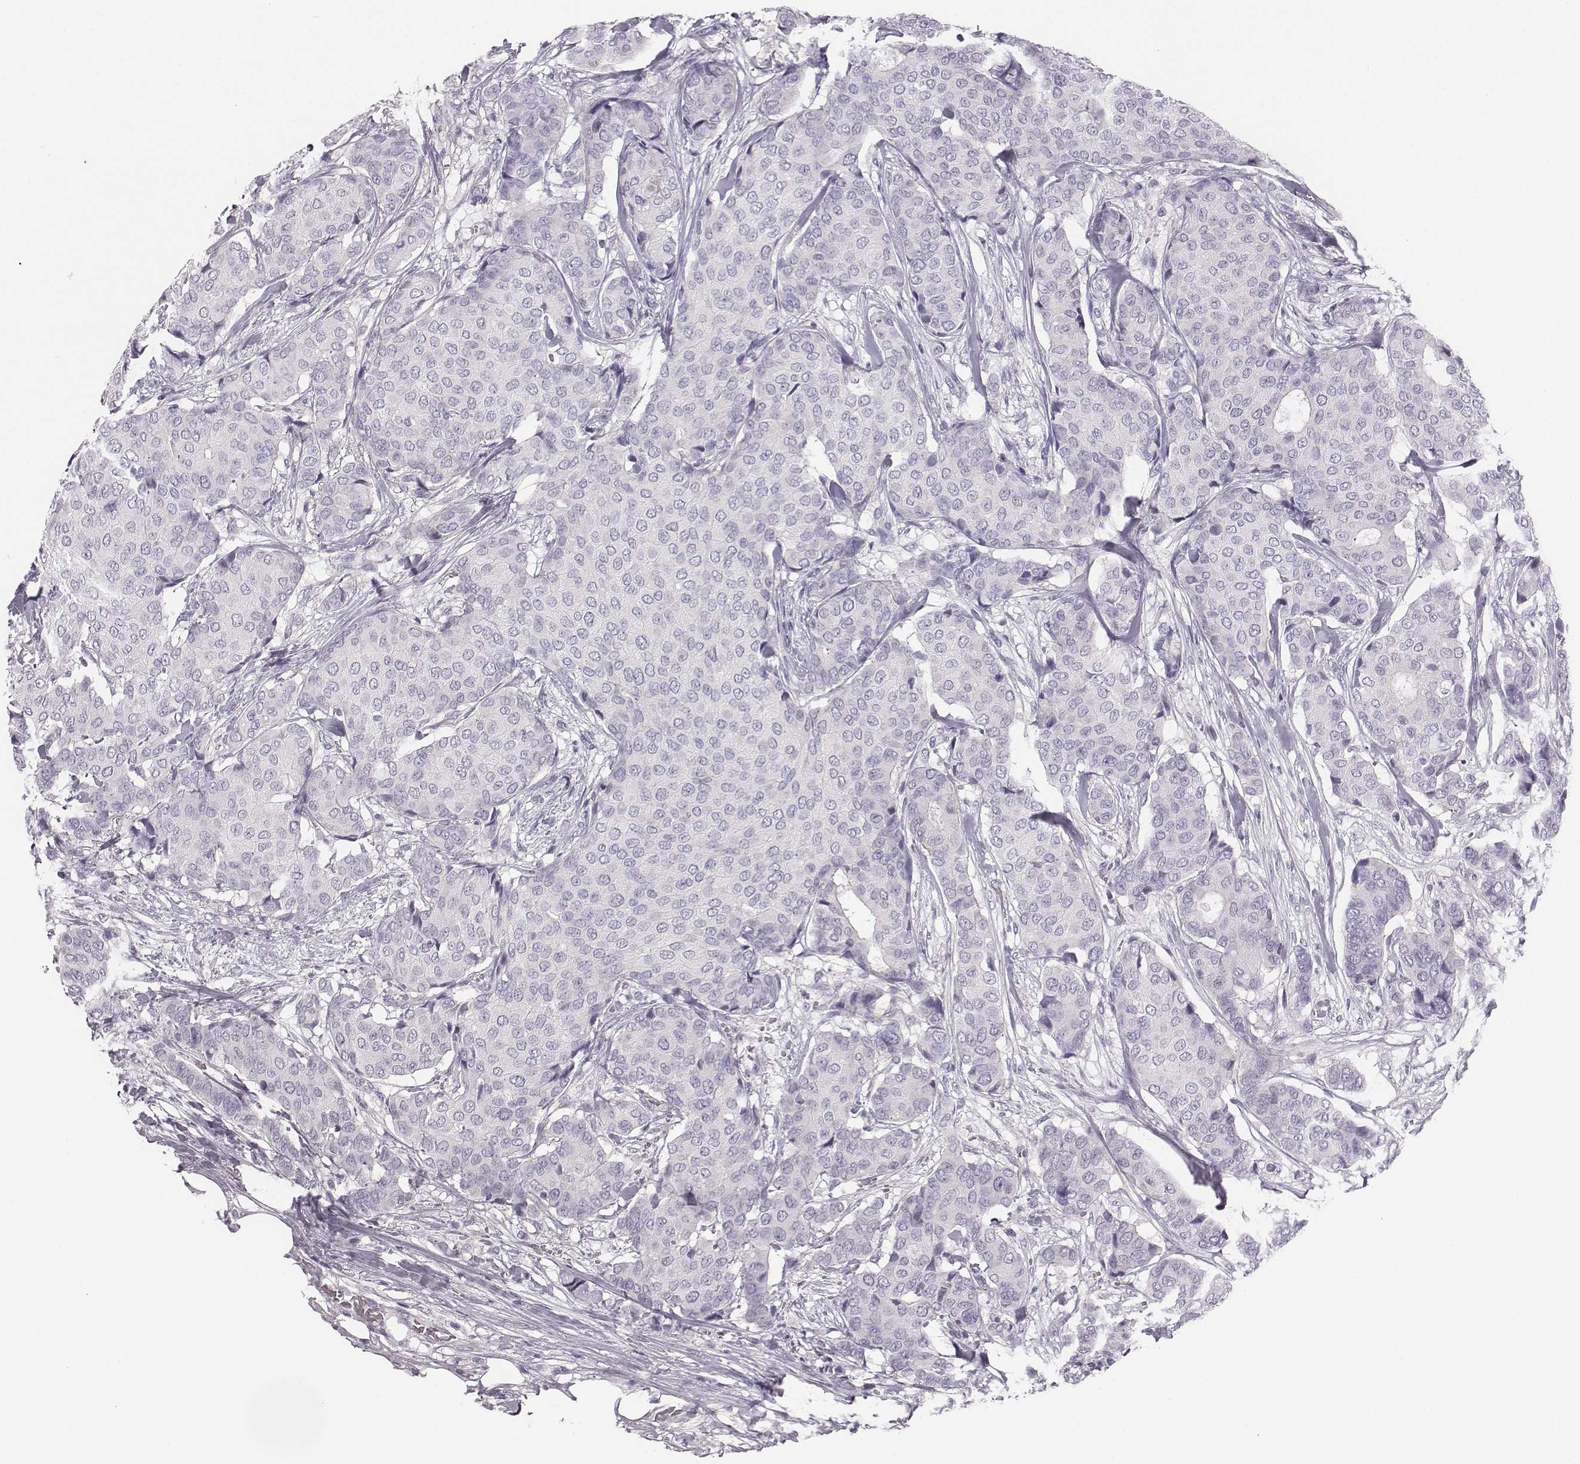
{"staining": {"intensity": "negative", "quantity": "none", "location": "none"}, "tissue": "breast cancer", "cell_type": "Tumor cells", "image_type": "cancer", "snomed": [{"axis": "morphology", "description": "Duct carcinoma"}, {"axis": "topography", "description": "Breast"}], "caption": "Breast cancer (infiltrating ductal carcinoma) was stained to show a protein in brown. There is no significant expression in tumor cells.", "gene": "ADAM7", "patient": {"sex": "female", "age": 75}}